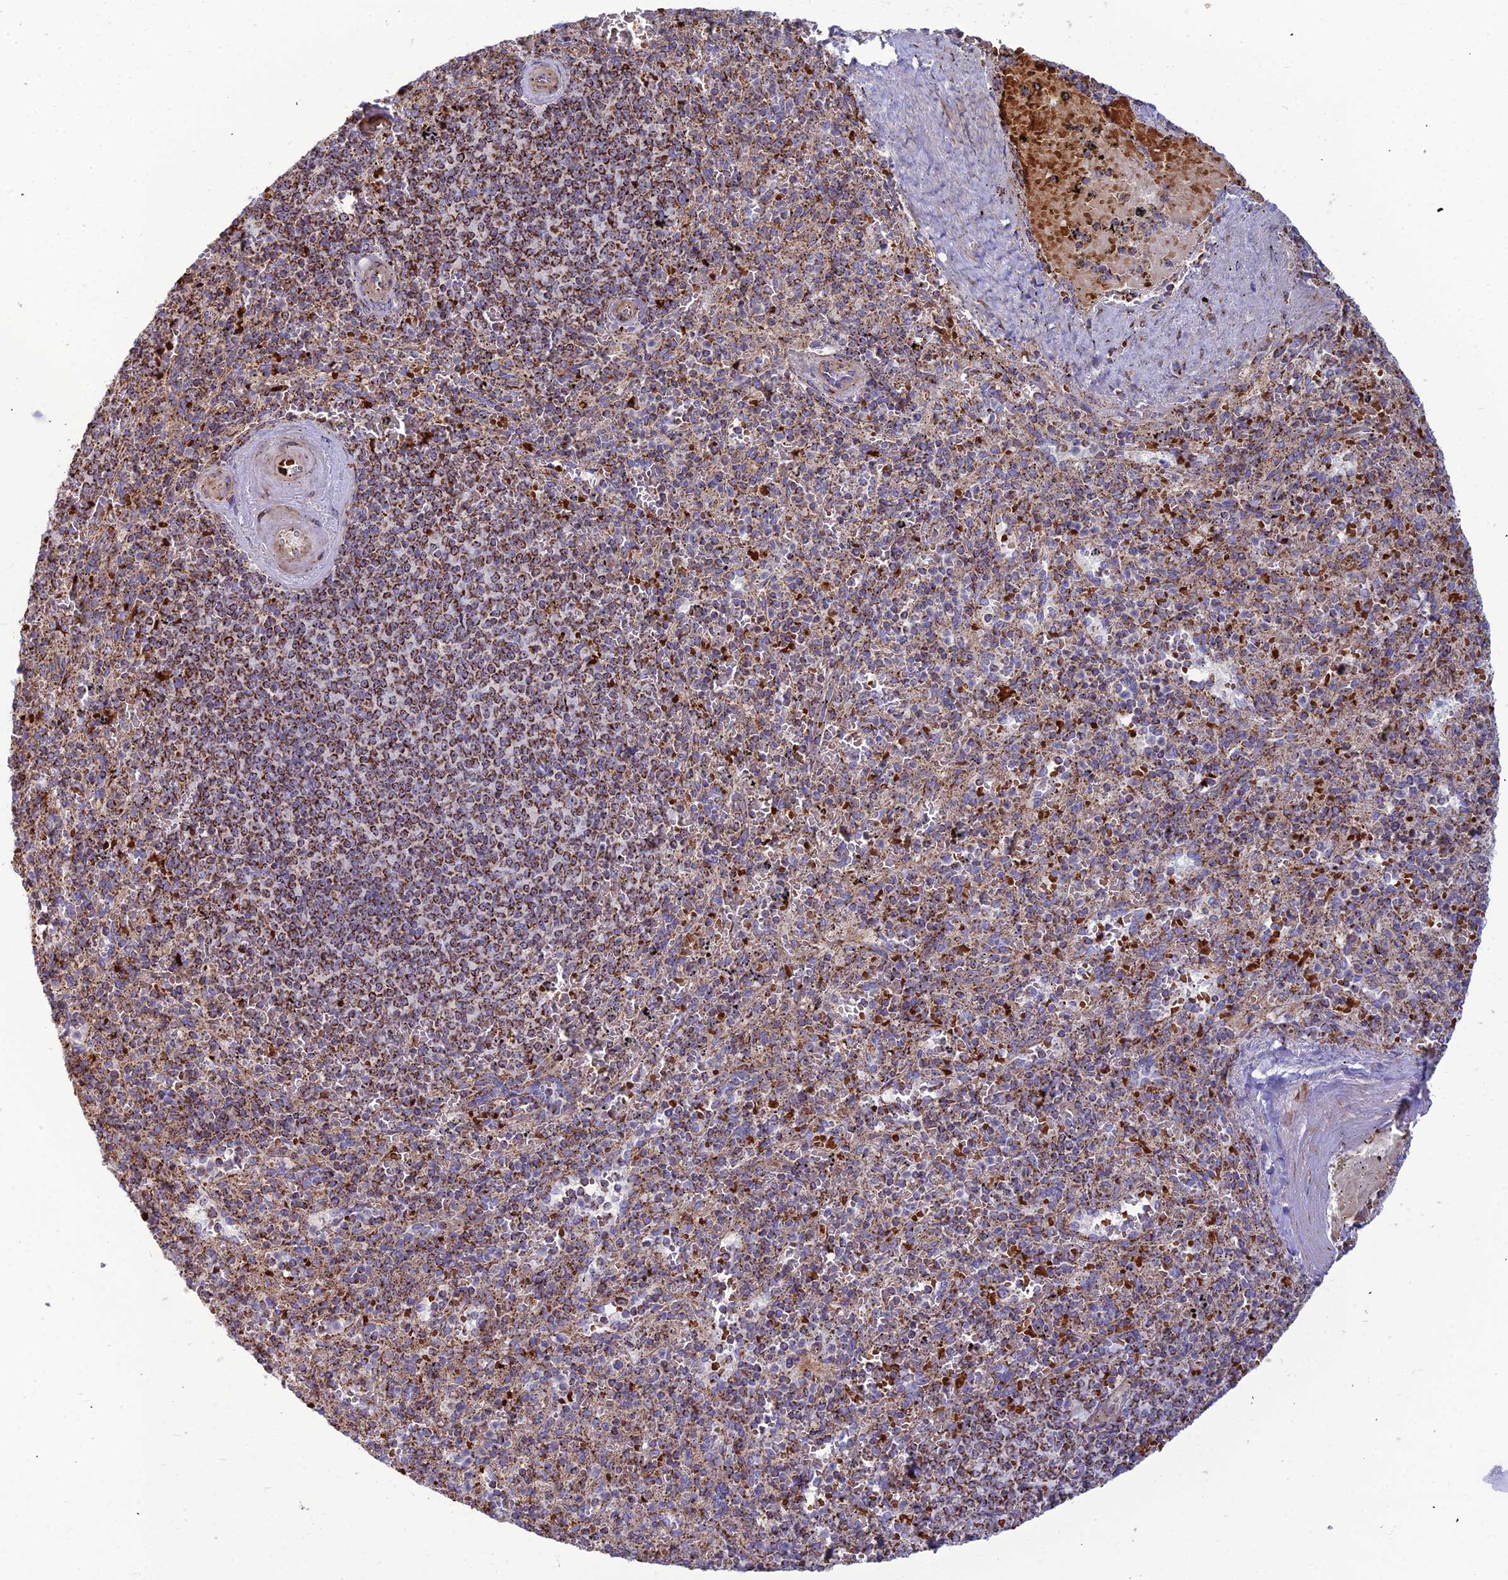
{"staining": {"intensity": "strong", "quantity": "25%-75%", "location": "cytoplasmic/membranous"}, "tissue": "spleen", "cell_type": "Cells in red pulp", "image_type": "normal", "snomed": [{"axis": "morphology", "description": "Normal tissue, NOS"}, {"axis": "topography", "description": "Spleen"}], "caption": "There is high levels of strong cytoplasmic/membranous staining in cells in red pulp of normal spleen, as demonstrated by immunohistochemical staining (brown color).", "gene": "SLC35F4", "patient": {"sex": "male", "age": 82}}